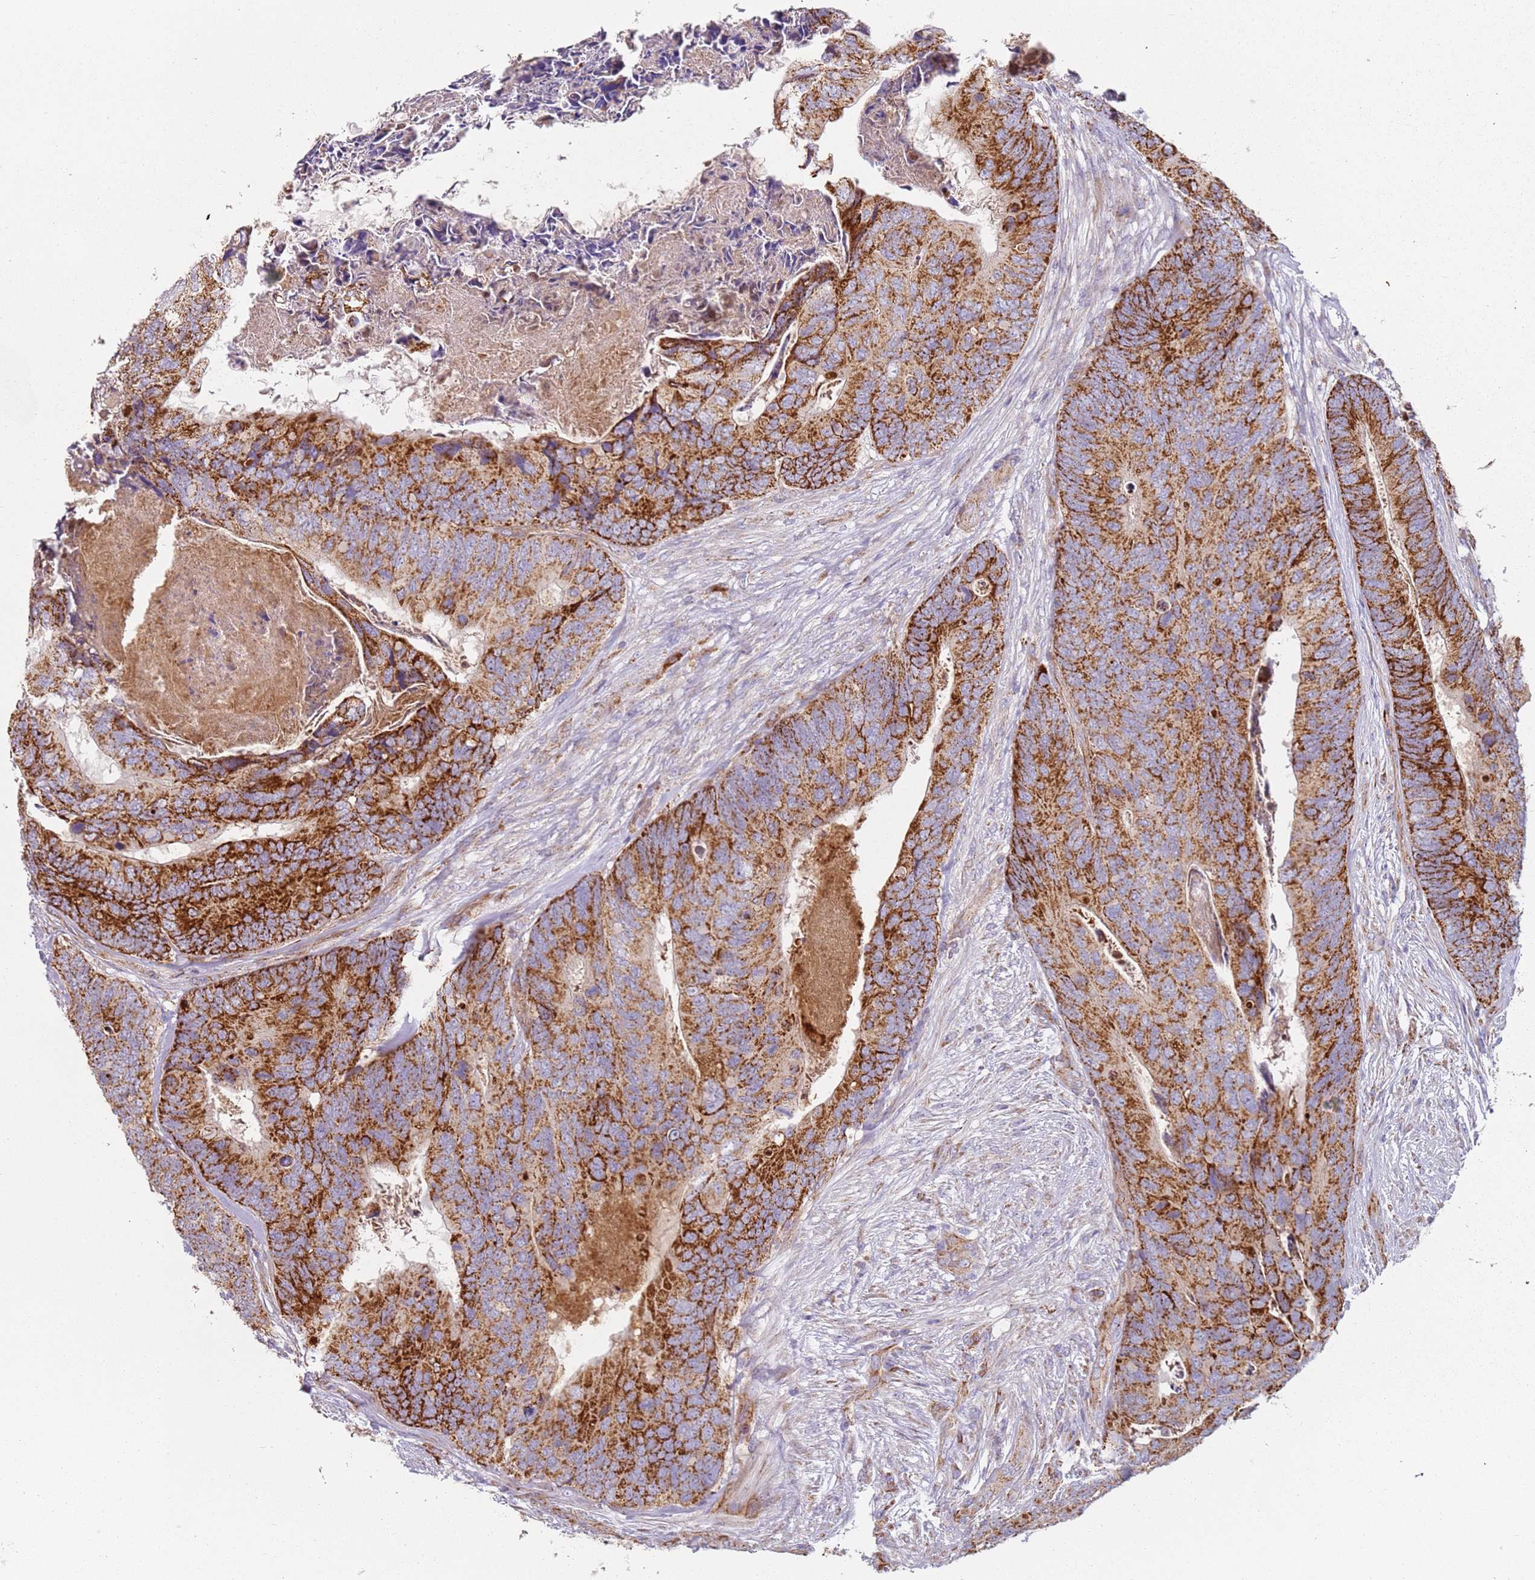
{"staining": {"intensity": "strong", "quantity": ">75%", "location": "cytoplasmic/membranous"}, "tissue": "colorectal cancer", "cell_type": "Tumor cells", "image_type": "cancer", "snomed": [{"axis": "morphology", "description": "Adenocarcinoma, NOS"}, {"axis": "topography", "description": "Colon"}], "caption": "DAB (3,3'-diaminobenzidine) immunohistochemical staining of human colorectal adenocarcinoma displays strong cytoplasmic/membranous protein positivity in approximately >75% of tumor cells.", "gene": "ALS2", "patient": {"sex": "female", "age": 67}}